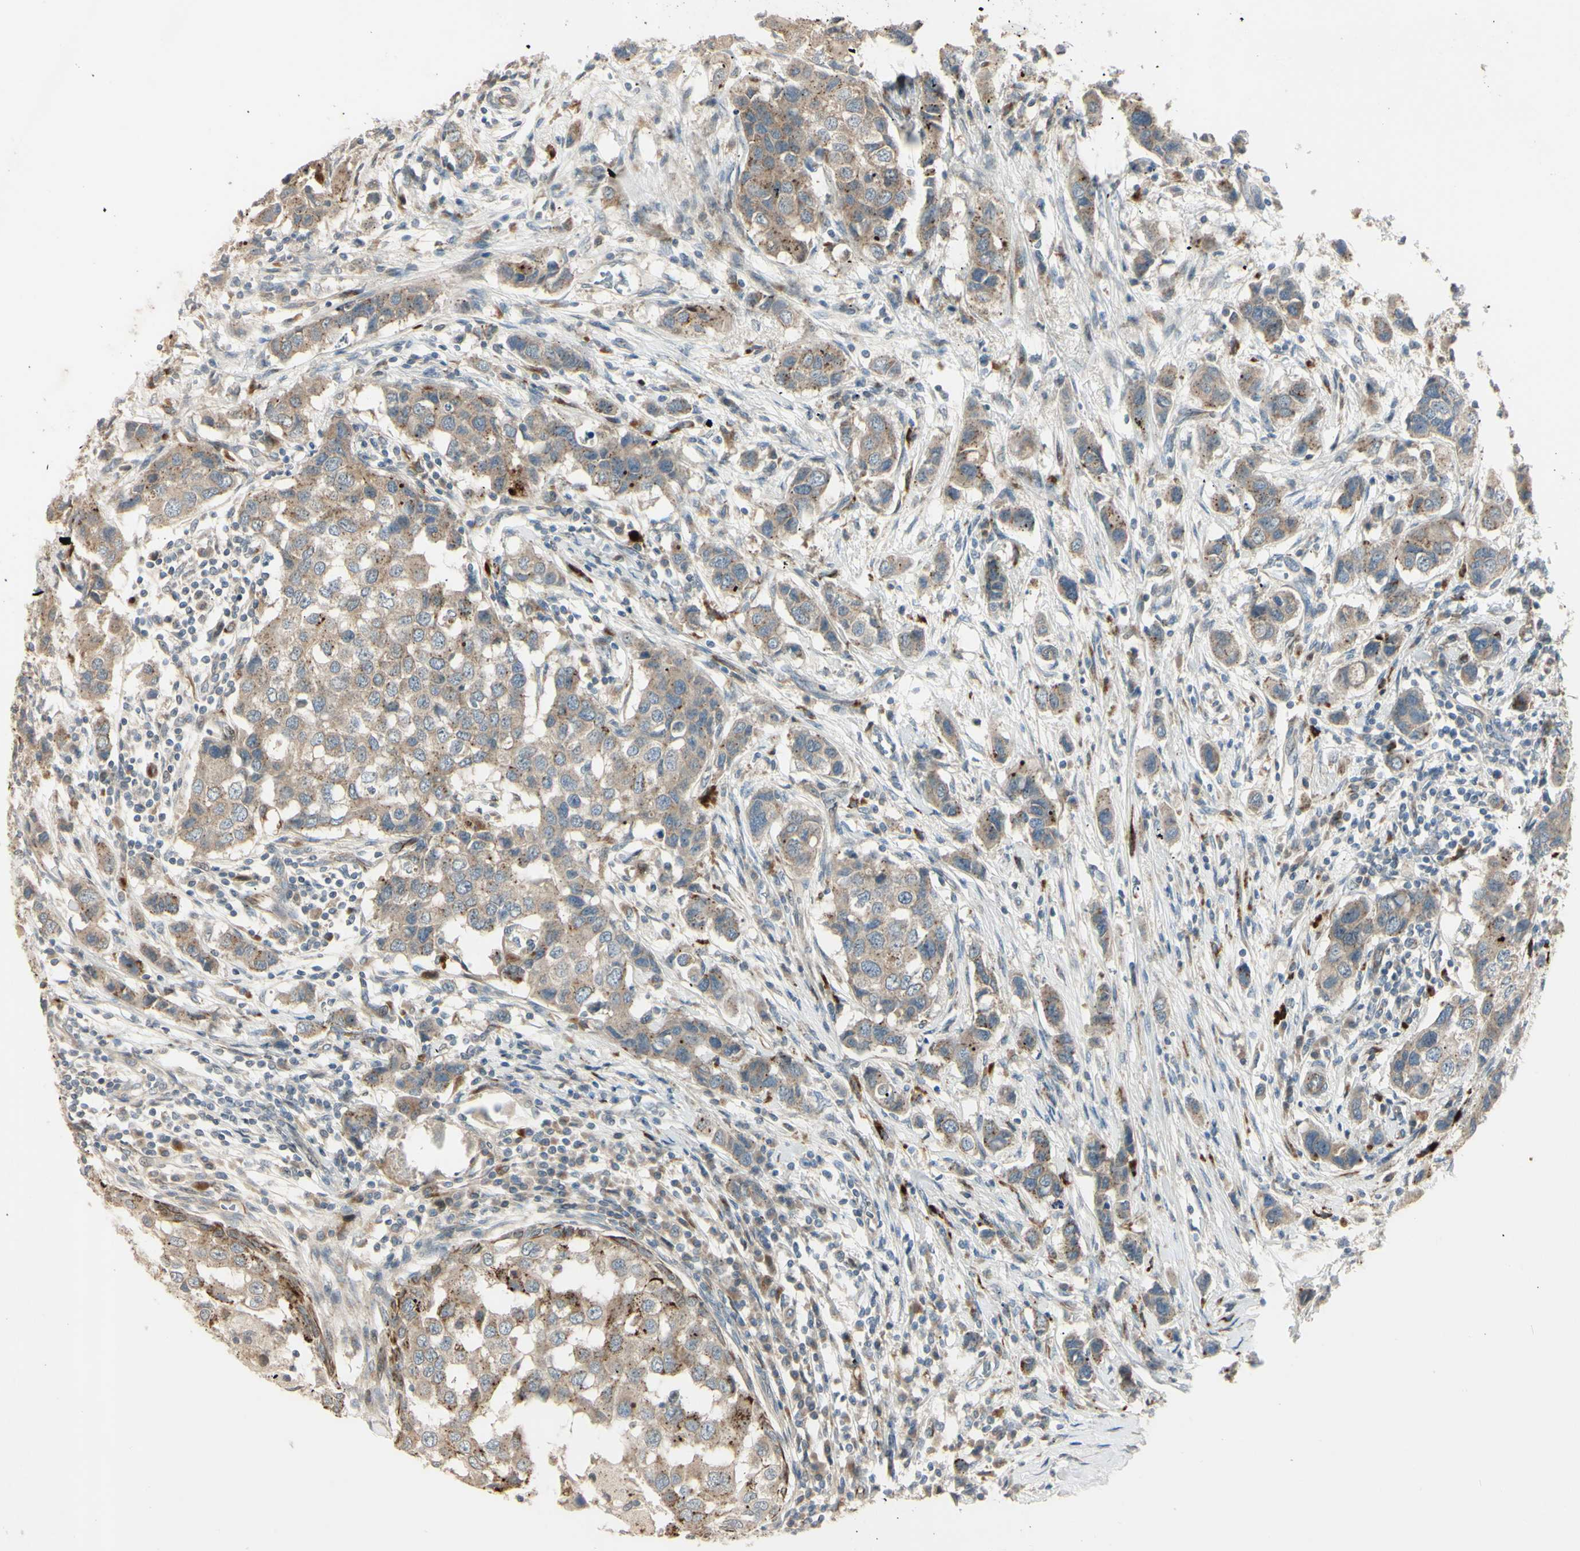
{"staining": {"intensity": "weak", "quantity": ">75%", "location": "cytoplasmic/membranous"}, "tissue": "breast cancer", "cell_type": "Tumor cells", "image_type": "cancer", "snomed": [{"axis": "morphology", "description": "Normal tissue, NOS"}, {"axis": "morphology", "description": "Duct carcinoma"}, {"axis": "topography", "description": "Breast"}], "caption": "Human breast cancer stained with a protein marker exhibits weak staining in tumor cells.", "gene": "NDFIP1", "patient": {"sex": "female", "age": 50}}